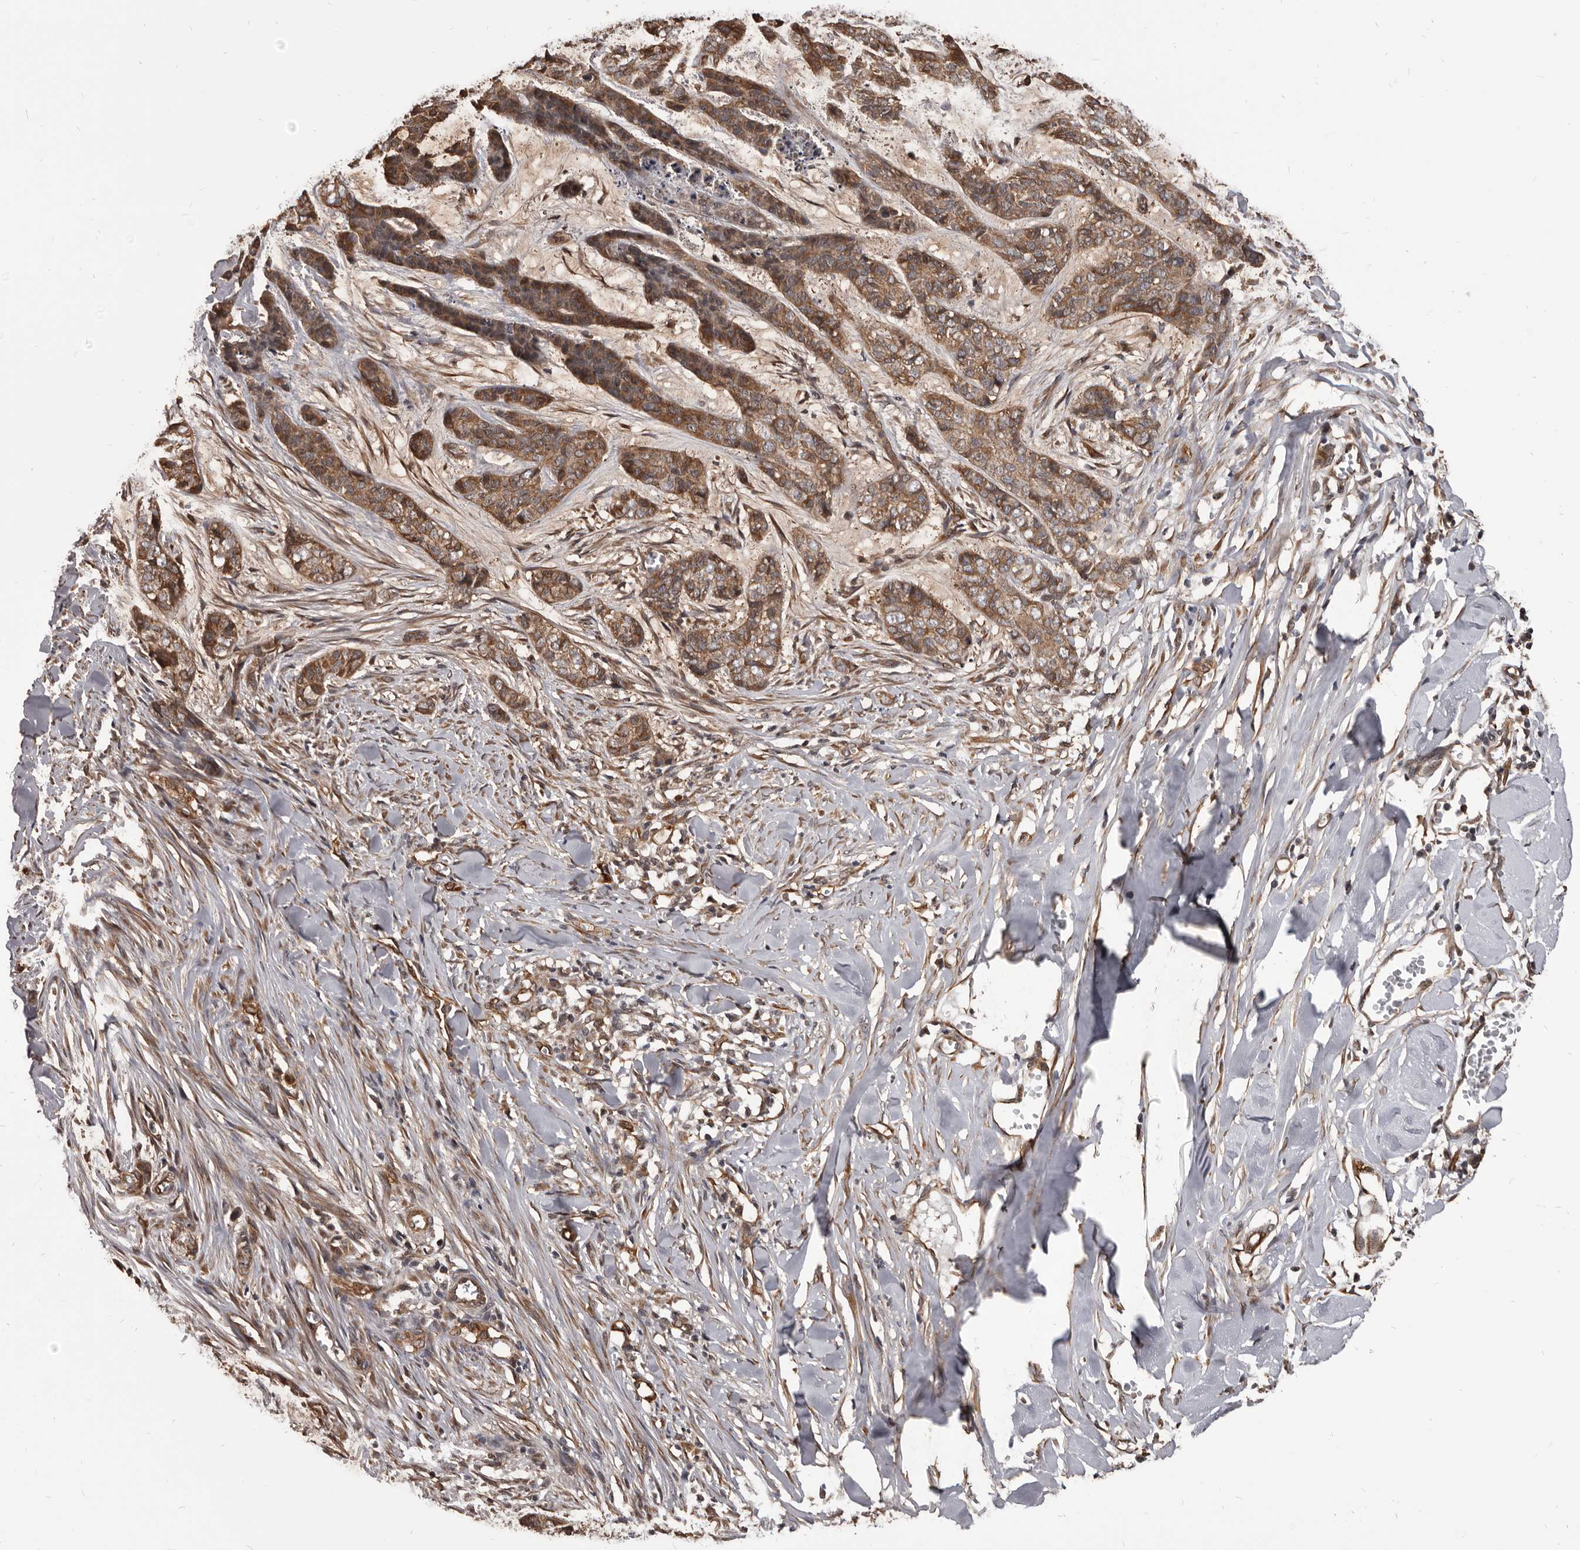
{"staining": {"intensity": "moderate", "quantity": ">75%", "location": "cytoplasmic/membranous"}, "tissue": "skin cancer", "cell_type": "Tumor cells", "image_type": "cancer", "snomed": [{"axis": "morphology", "description": "Basal cell carcinoma"}, {"axis": "topography", "description": "Skin"}], "caption": "Protein expression analysis of human skin basal cell carcinoma reveals moderate cytoplasmic/membranous positivity in approximately >75% of tumor cells.", "gene": "ADAMTS20", "patient": {"sex": "female", "age": 64}}